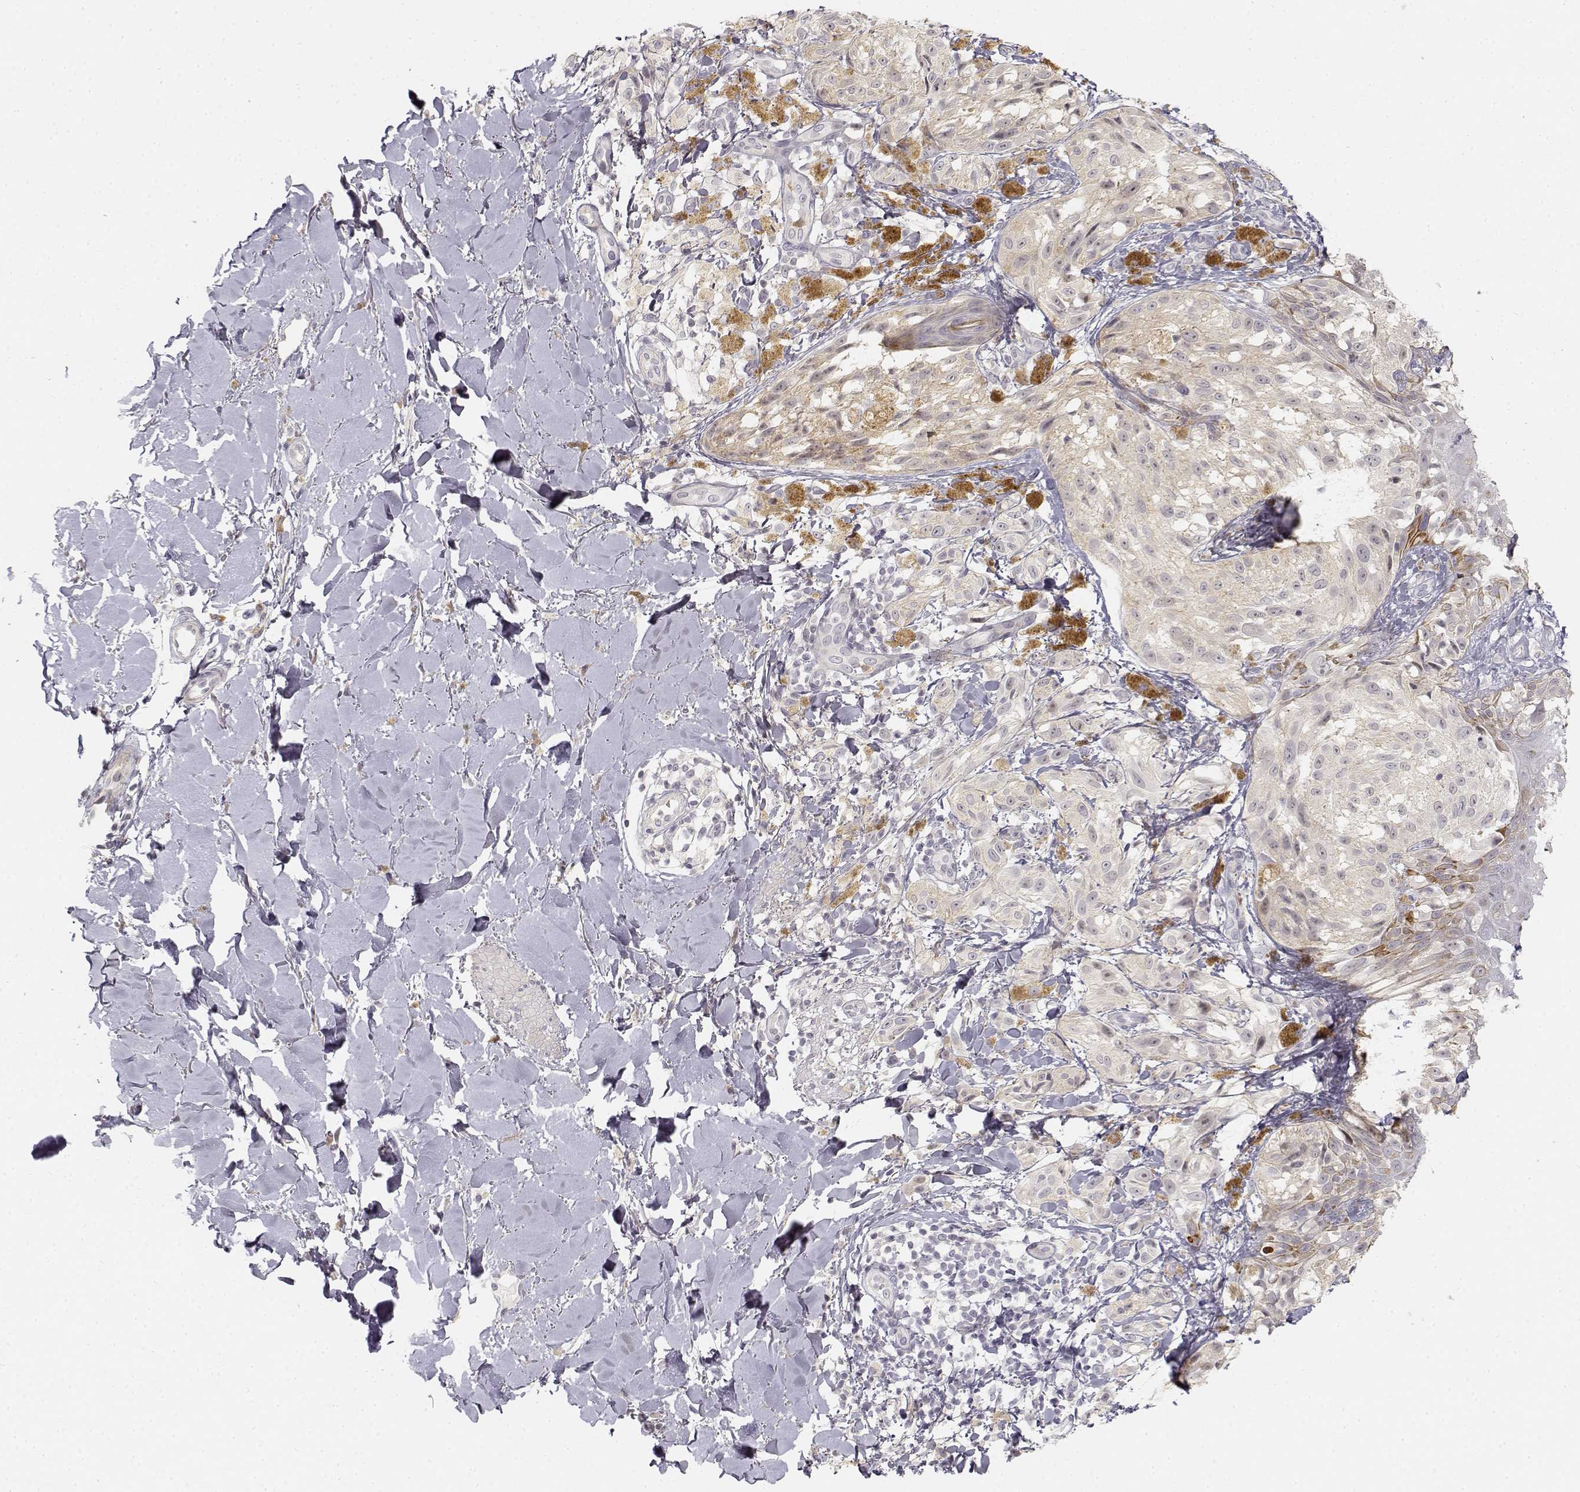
{"staining": {"intensity": "negative", "quantity": "none", "location": "none"}, "tissue": "melanoma", "cell_type": "Tumor cells", "image_type": "cancer", "snomed": [{"axis": "morphology", "description": "Malignant melanoma, NOS"}, {"axis": "topography", "description": "Skin"}], "caption": "There is no significant staining in tumor cells of malignant melanoma.", "gene": "GLIPR1L2", "patient": {"sex": "male", "age": 36}}